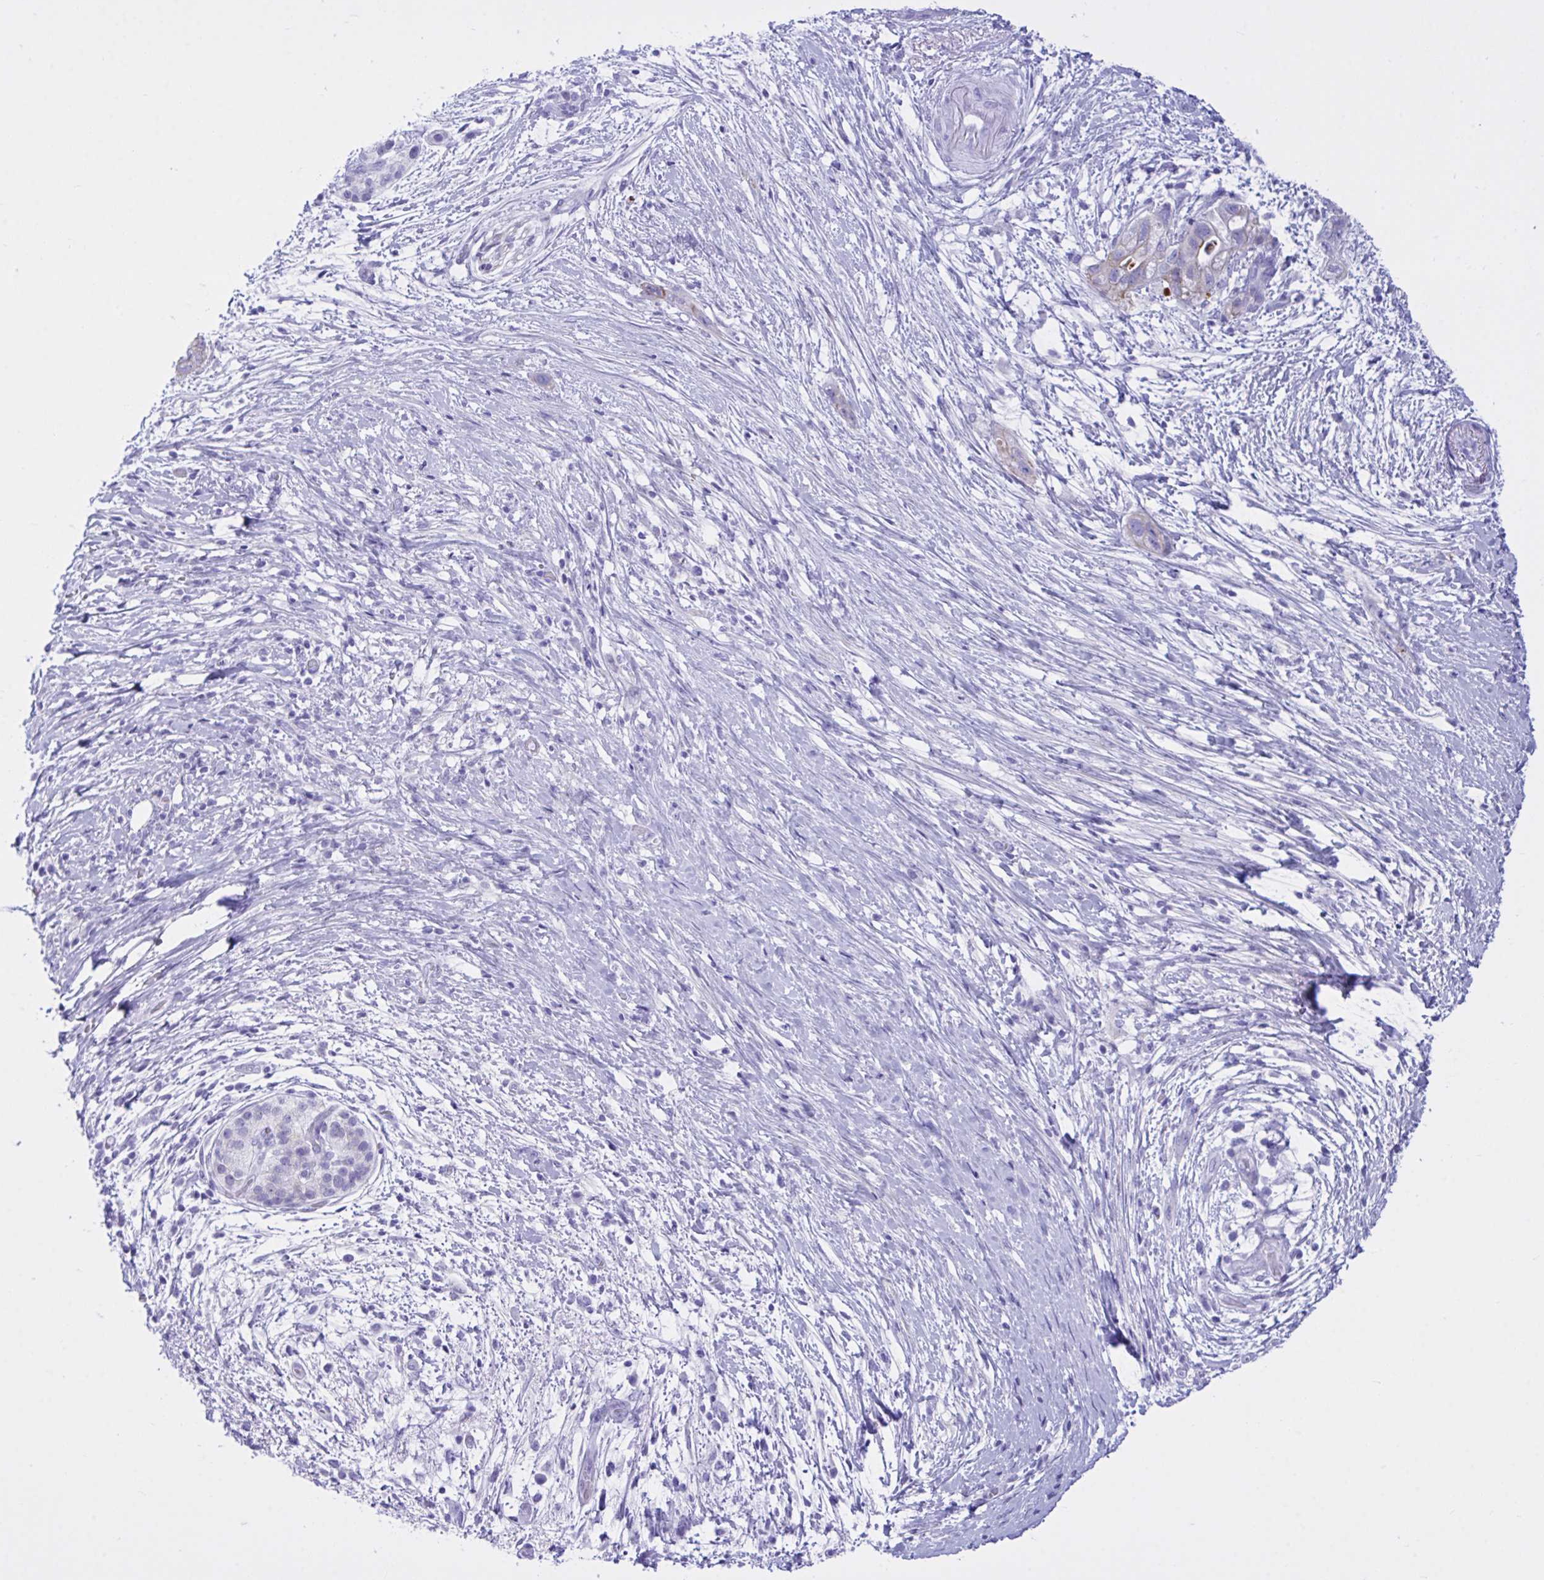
{"staining": {"intensity": "weak", "quantity": "25%-75%", "location": "cytoplasmic/membranous"}, "tissue": "pancreatic cancer", "cell_type": "Tumor cells", "image_type": "cancer", "snomed": [{"axis": "morphology", "description": "Adenocarcinoma, NOS"}, {"axis": "topography", "description": "Pancreas"}], "caption": "This is a histology image of immunohistochemistry staining of pancreatic cancer (adenocarcinoma), which shows weak staining in the cytoplasmic/membranous of tumor cells.", "gene": "BEX5", "patient": {"sex": "female", "age": 72}}